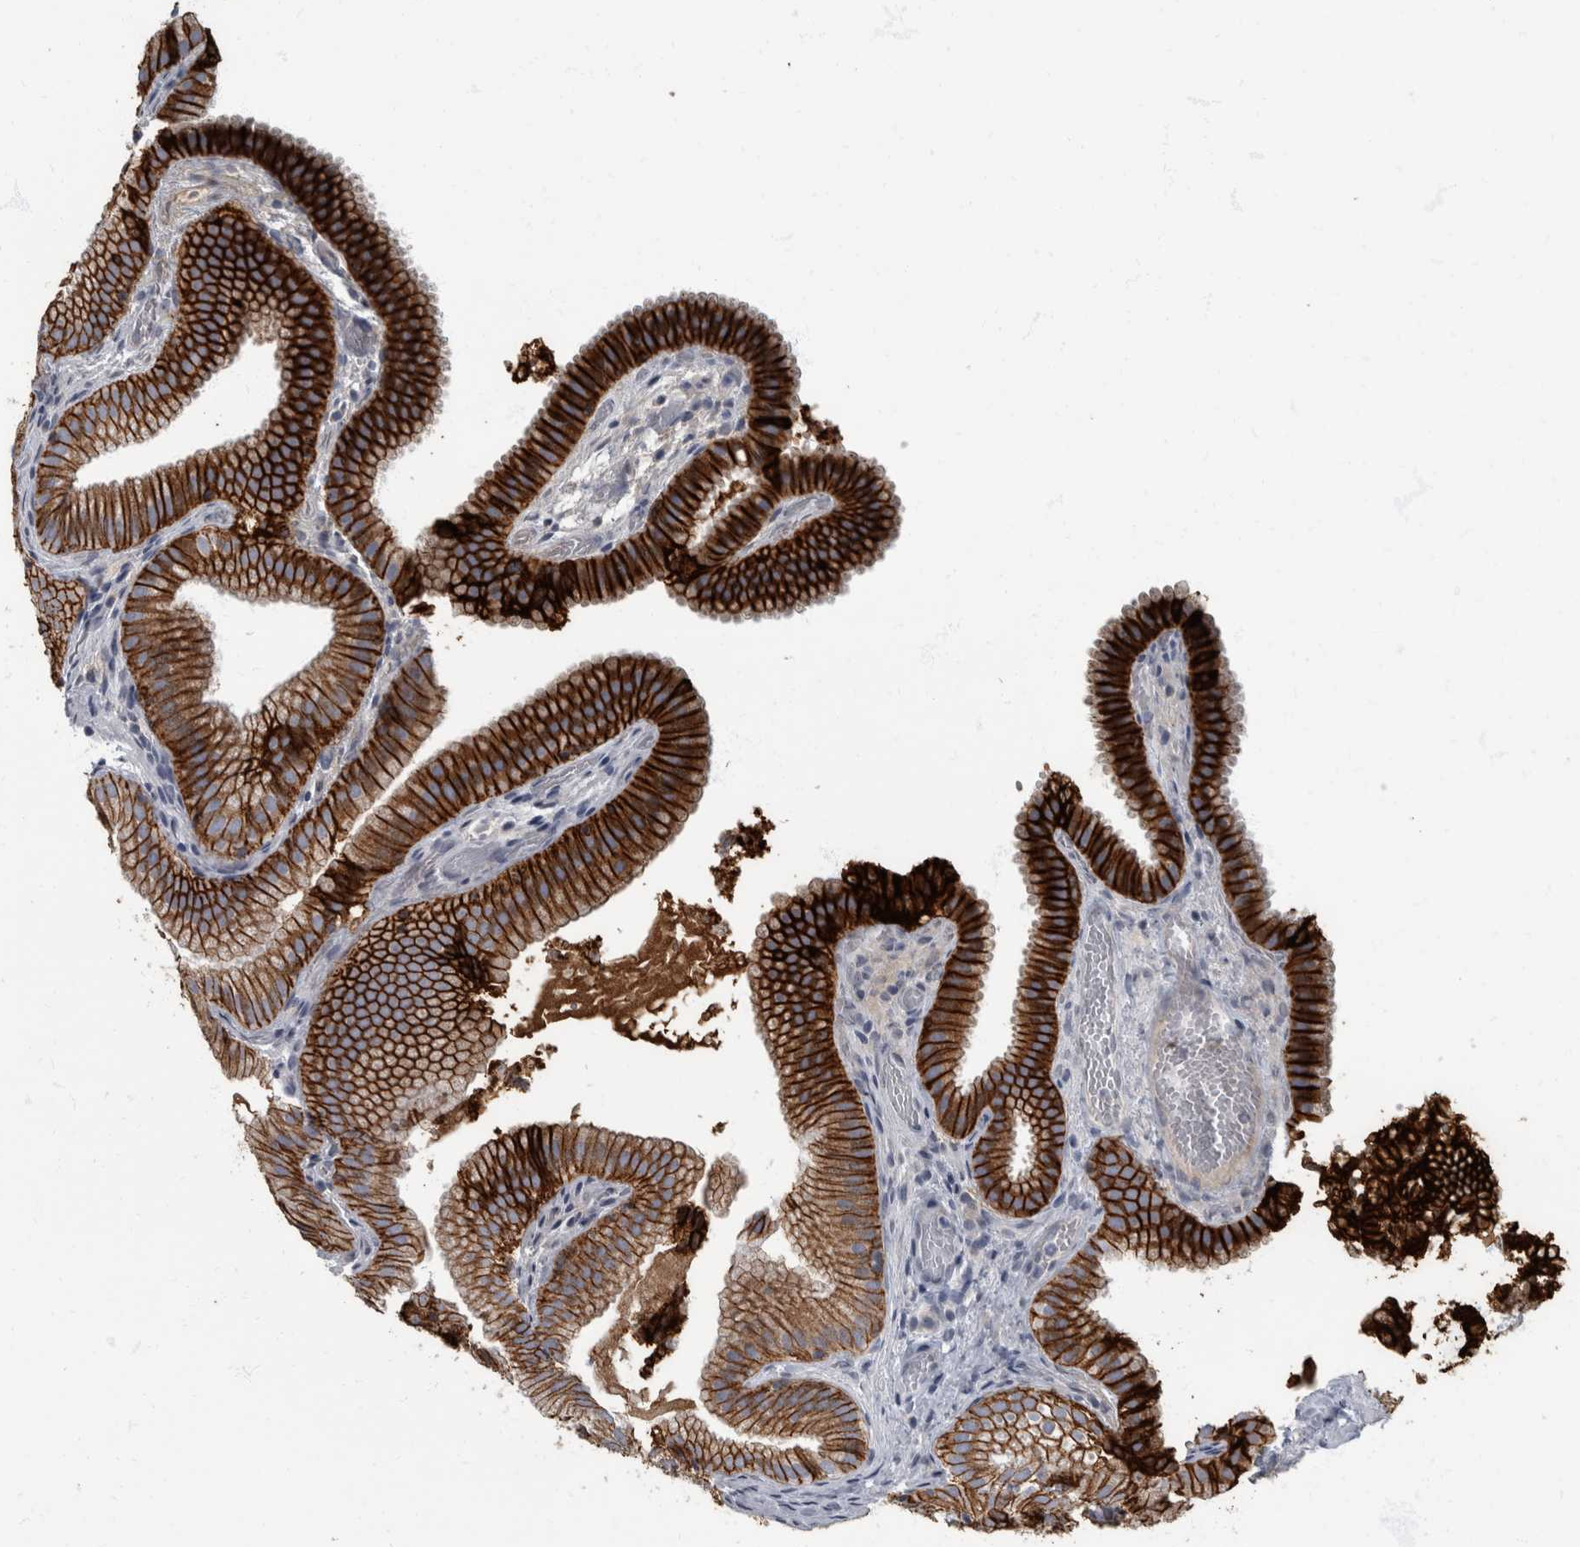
{"staining": {"intensity": "strong", "quantity": ">75%", "location": "cytoplasmic/membranous"}, "tissue": "gallbladder", "cell_type": "Glandular cells", "image_type": "normal", "snomed": [{"axis": "morphology", "description": "Normal tissue, NOS"}, {"axis": "topography", "description": "Gallbladder"}], "caption": "Benign gallbladder displays strong cytoplasmic/membranous positivity in about >75% of glandular cells, visualized by immunohistochemistry.", "gene": "DSG2", "patient": {"sex": "female", "age": 30}}